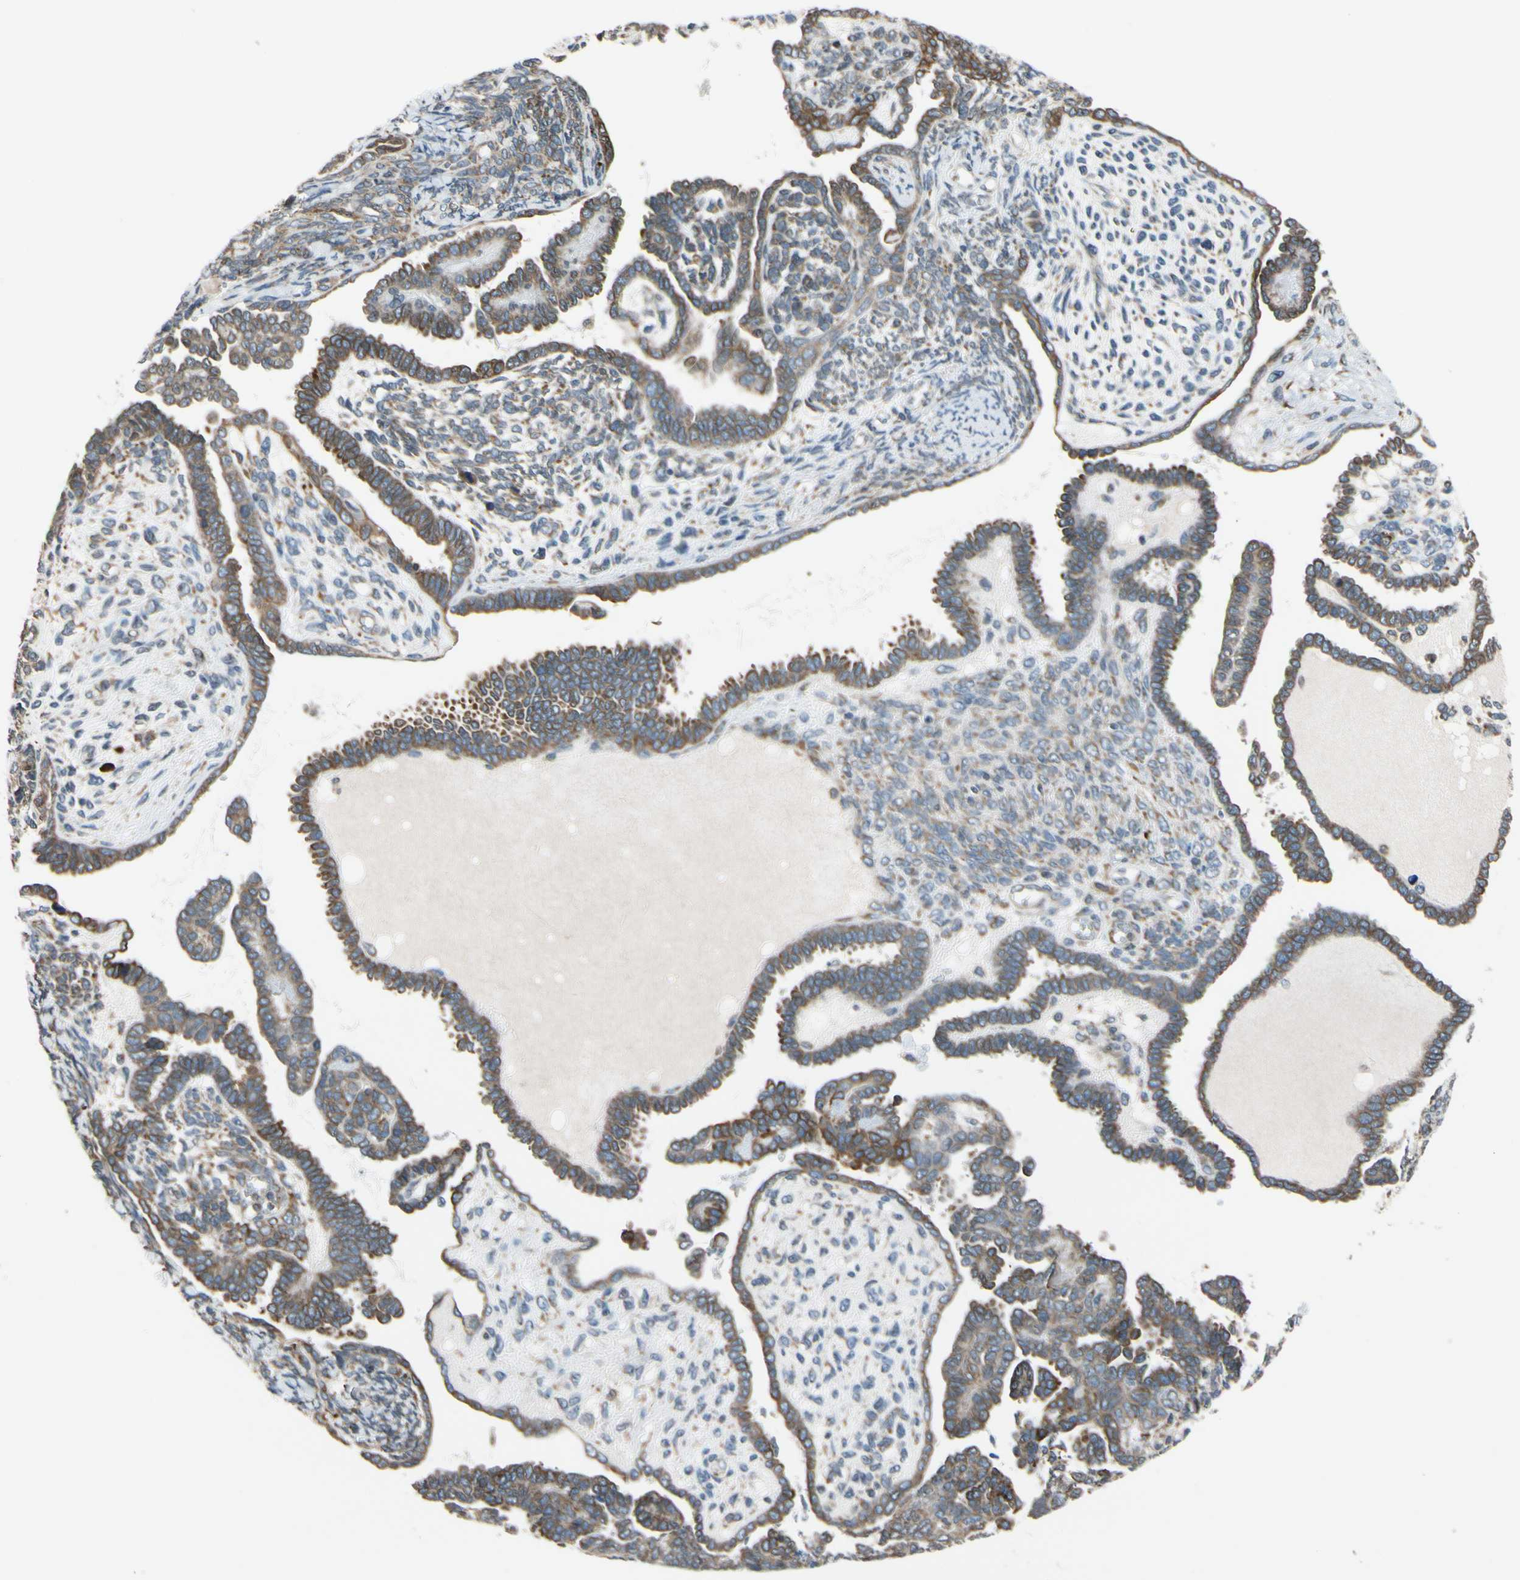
{"staining": {"intensity": "moderate", "quantity": "25%-75%", "location": "cytoplasmic/membranous"}, "tissue": "endometrial cancer", "cell_type": "Tumor cells", "image_type": "cancer", "snomed": [{"axis": "morphology", "description": "Neoplasm, malignant, NOS"}, {"axis": "topography", "description": "Endometrium"}], "caption": "A micrograph showing moderate cytoplasmic/membranous positivity in about 25%-75% of tumor cells in endometrial cancer (neoplasm (malignant)), as visualized by brown immunohistochemical staining.", "gene": "RPN2", "patient": {"sex": "female", "age": 74}}